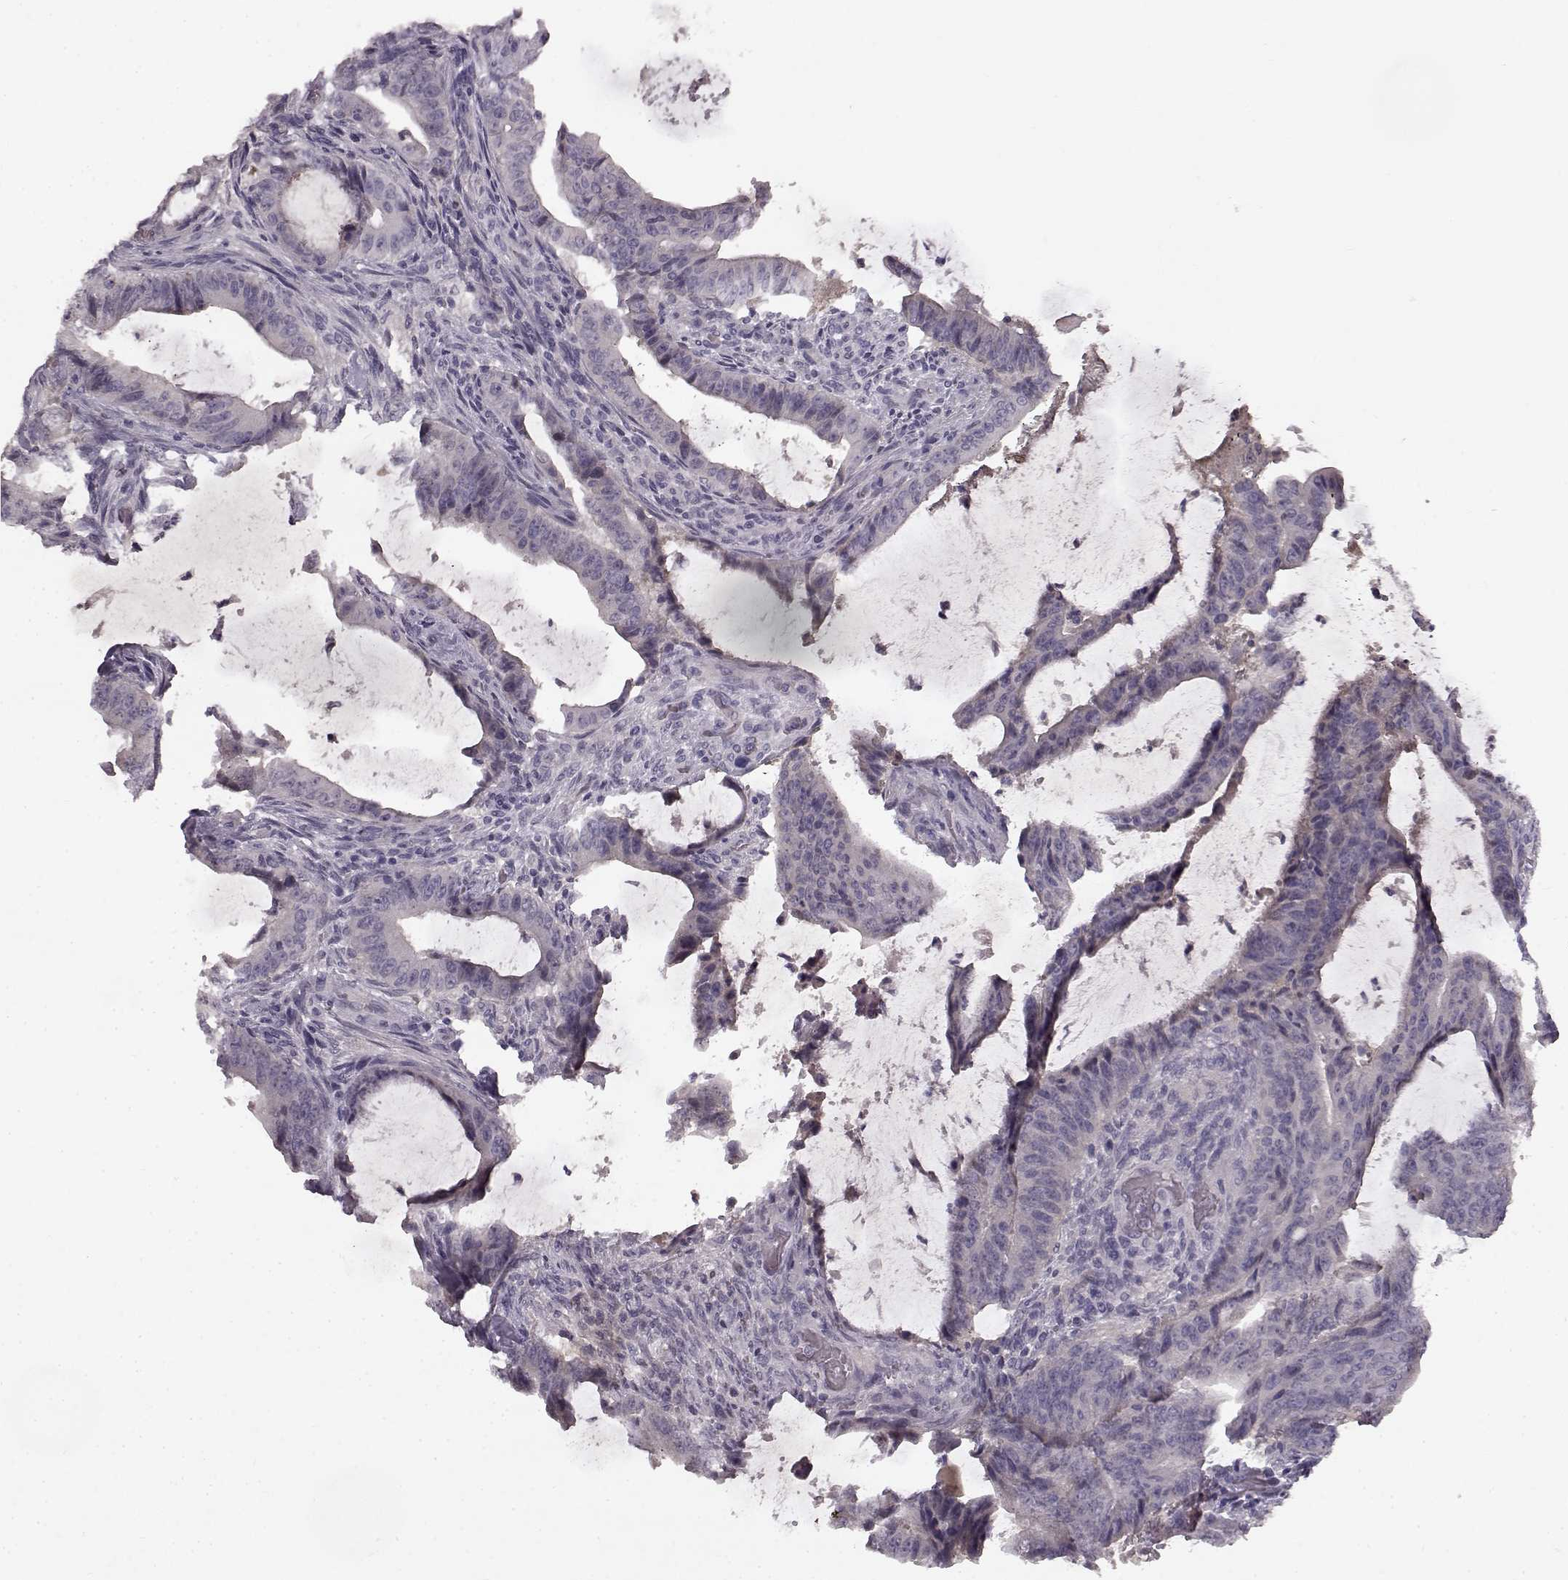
{"staining": {"intensity": "negative", "quantity": "none", "location": "none"}, "tissue": "colorectal cancer", "cell_type": "Tumor cells", "image_type": "cancer", "snomed": [{"axis": "morphology", "description": "Adenocarcinoma, NOS"}, {"axis": "topography", "description": "Colon"}], "caption": "Immunohistochemical staining of human colorectal cancer (adenocarcinoma) demonstrates no significant staining in tumor cells.", "gene": "SPAG17", "patient": {"sex": "female", "age": 43}}